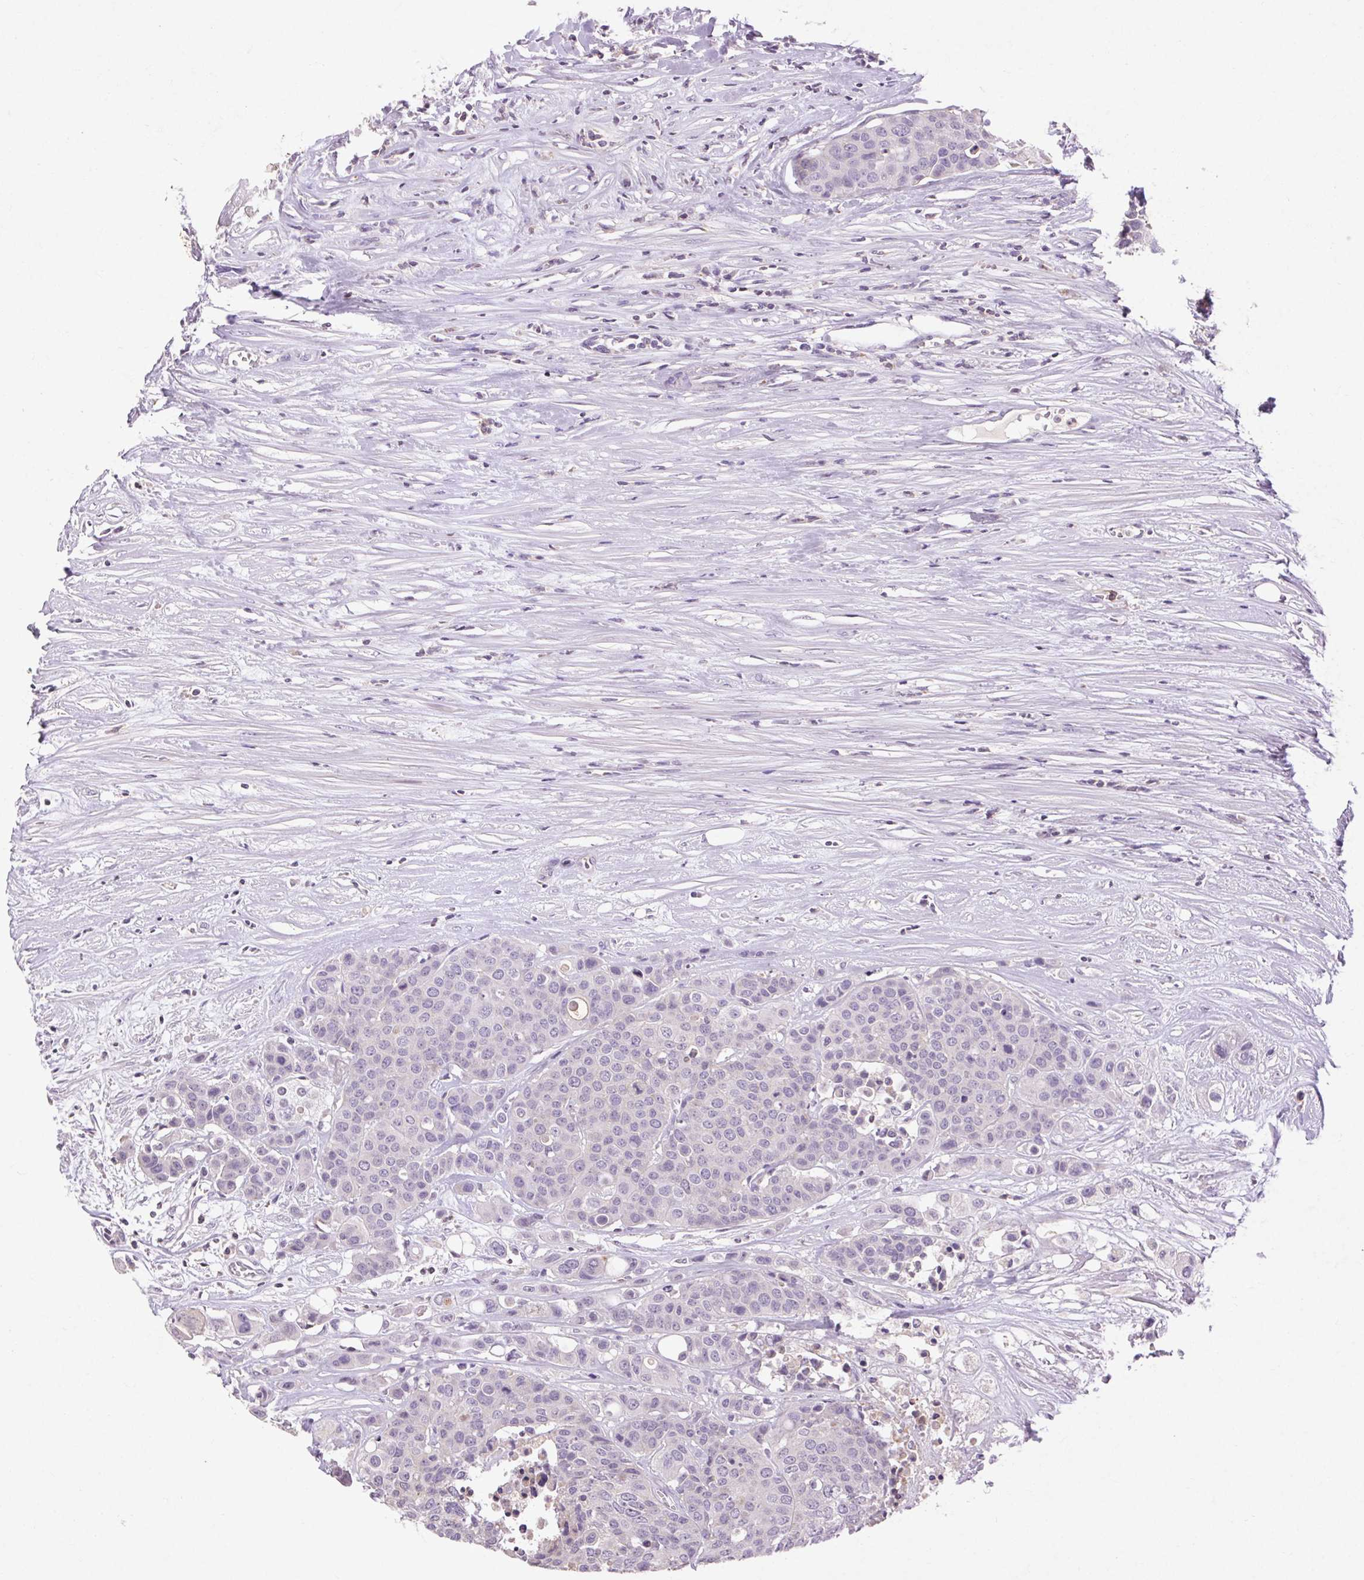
{"staining": {"intensity": "negative", "quantity": "none", "location": "none"}, "tissue": "carcinoid", "cell_type": "Tumor cells", "image_type": "cancer", "snomed": [{"axis": "morphology", "description": "Carcinoid, malignant, NOS"}, {"axis": "topography", "description": "Colon"}], "caption": "This is an immunohistochemistry image of carcinoid. There is no staining in tumor cells.", "gene": "FNDC7", "patient": {"sex": "male", "age": 81}}